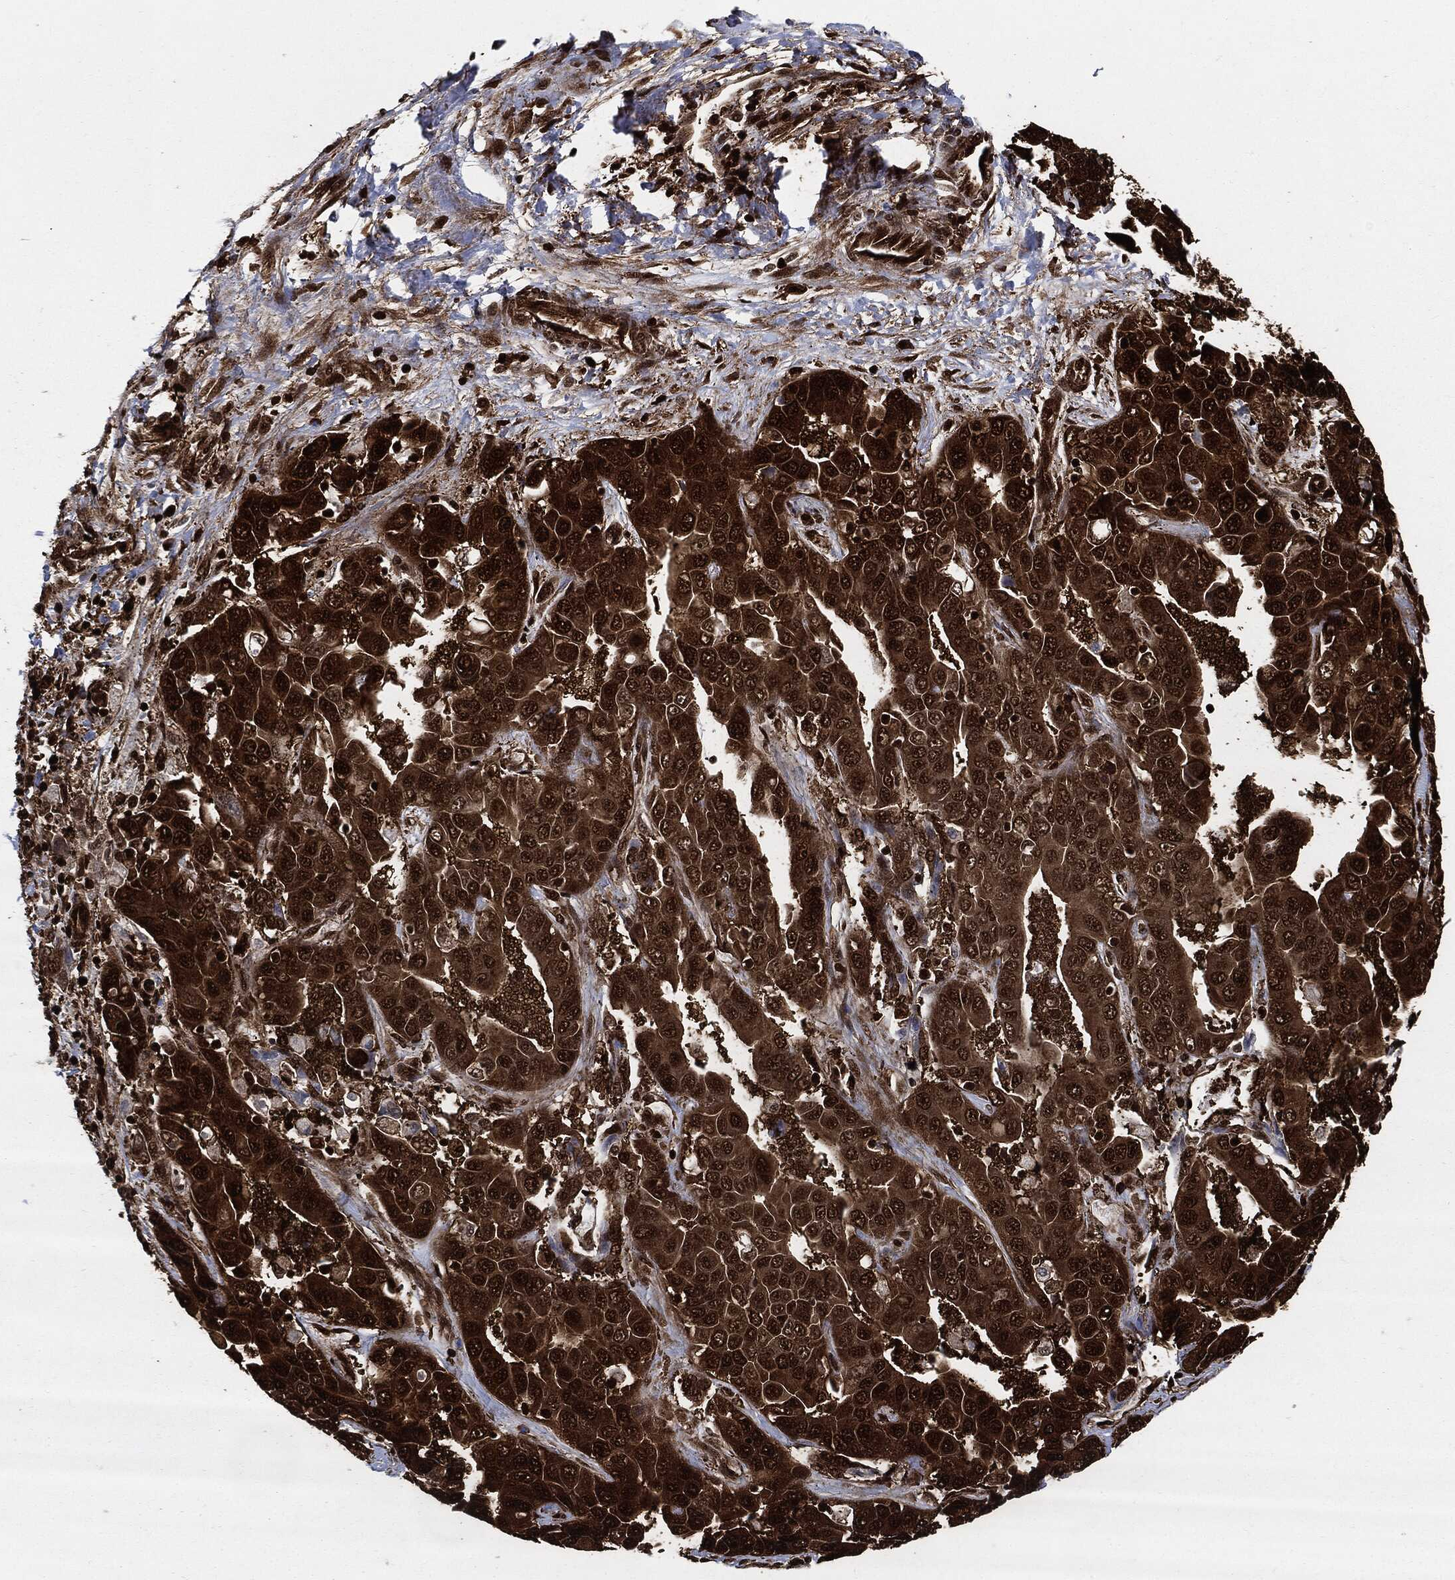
{"staining": {"intensity": "strong", "quantity": ">75%", "location": "cytoplasmic/membranous"}, "tissue": "liver cancer", "cell_type": "Tumor cells", "image_type": "cancer", "snomed": [{"axis": "morphology", "description": "Cholangiocarcinoma"}, {"axis": "topography", "description": "Liver"}], "caption": "Immunohistochemical staining of liver cancer (cholangiocarcinoma) reveals high levels of strong cytoplasmic/membranous expression in approximately >75% of tumor cells.", "gene": "YWHAB", "patient": {"sex": "female", "age": 52}}